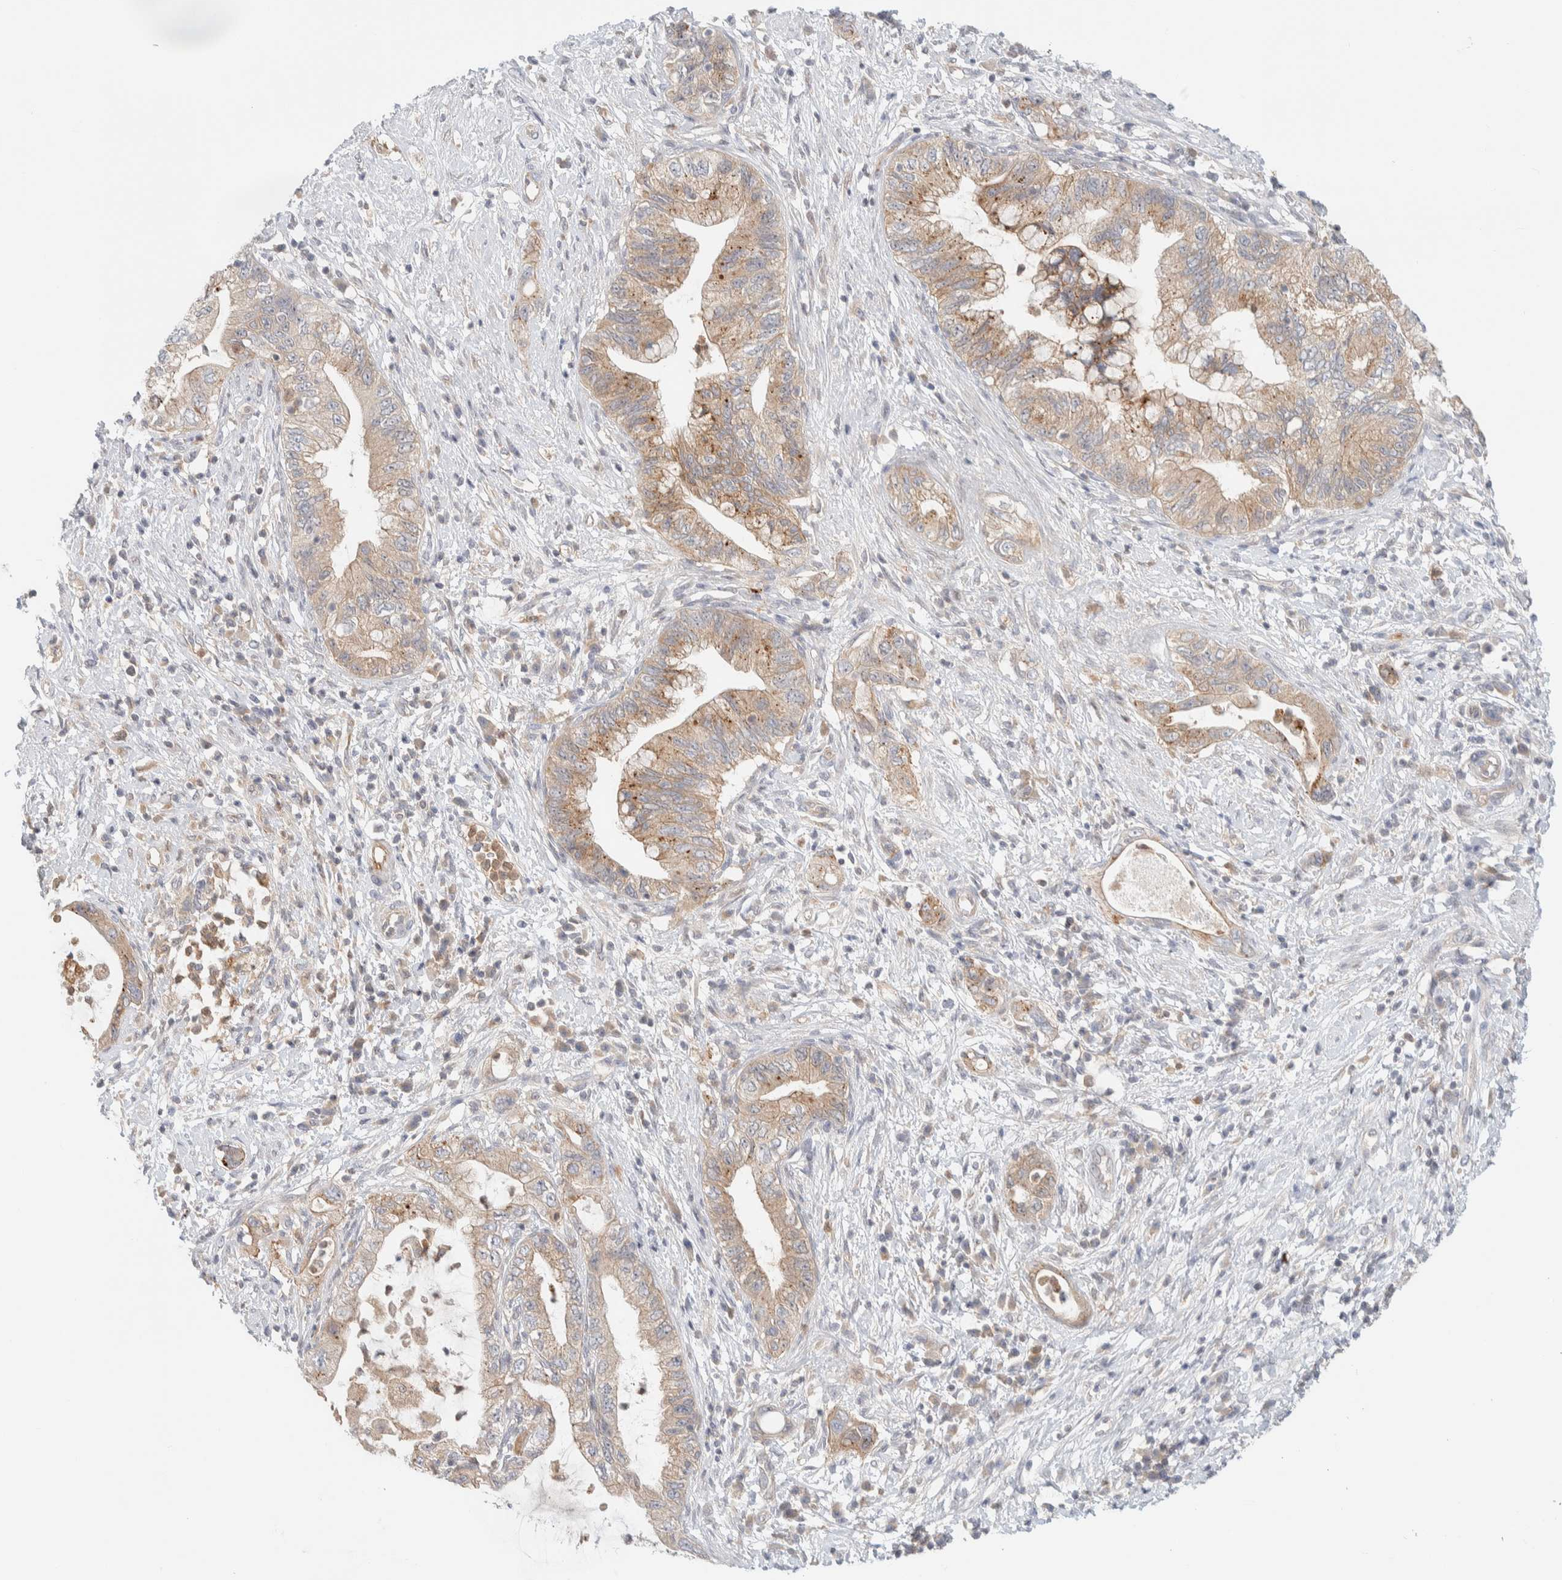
{"staining": {"intensity": "weak", "quantity": ">75%", "location": "cytoplasmic/membranous"}, "tissue": "pancreatic cancer", "cell_type": "Tumor cells", "image_type": "cancer", "snomed": [{"axis": "morphology", "description": "Adenocarcinoma, NOS"}, {"axis": "topography", "description": "Pancreas"}], "caption": "Pancreatic adenocarcinoma stained with DAB immunohistochemistry (IHC) shows low levels of weak cytoplasmic/membranous staining in about >75% of tumor cells.", "gene": "GCLM", "patient": {"sex": "female", "age": 73}}